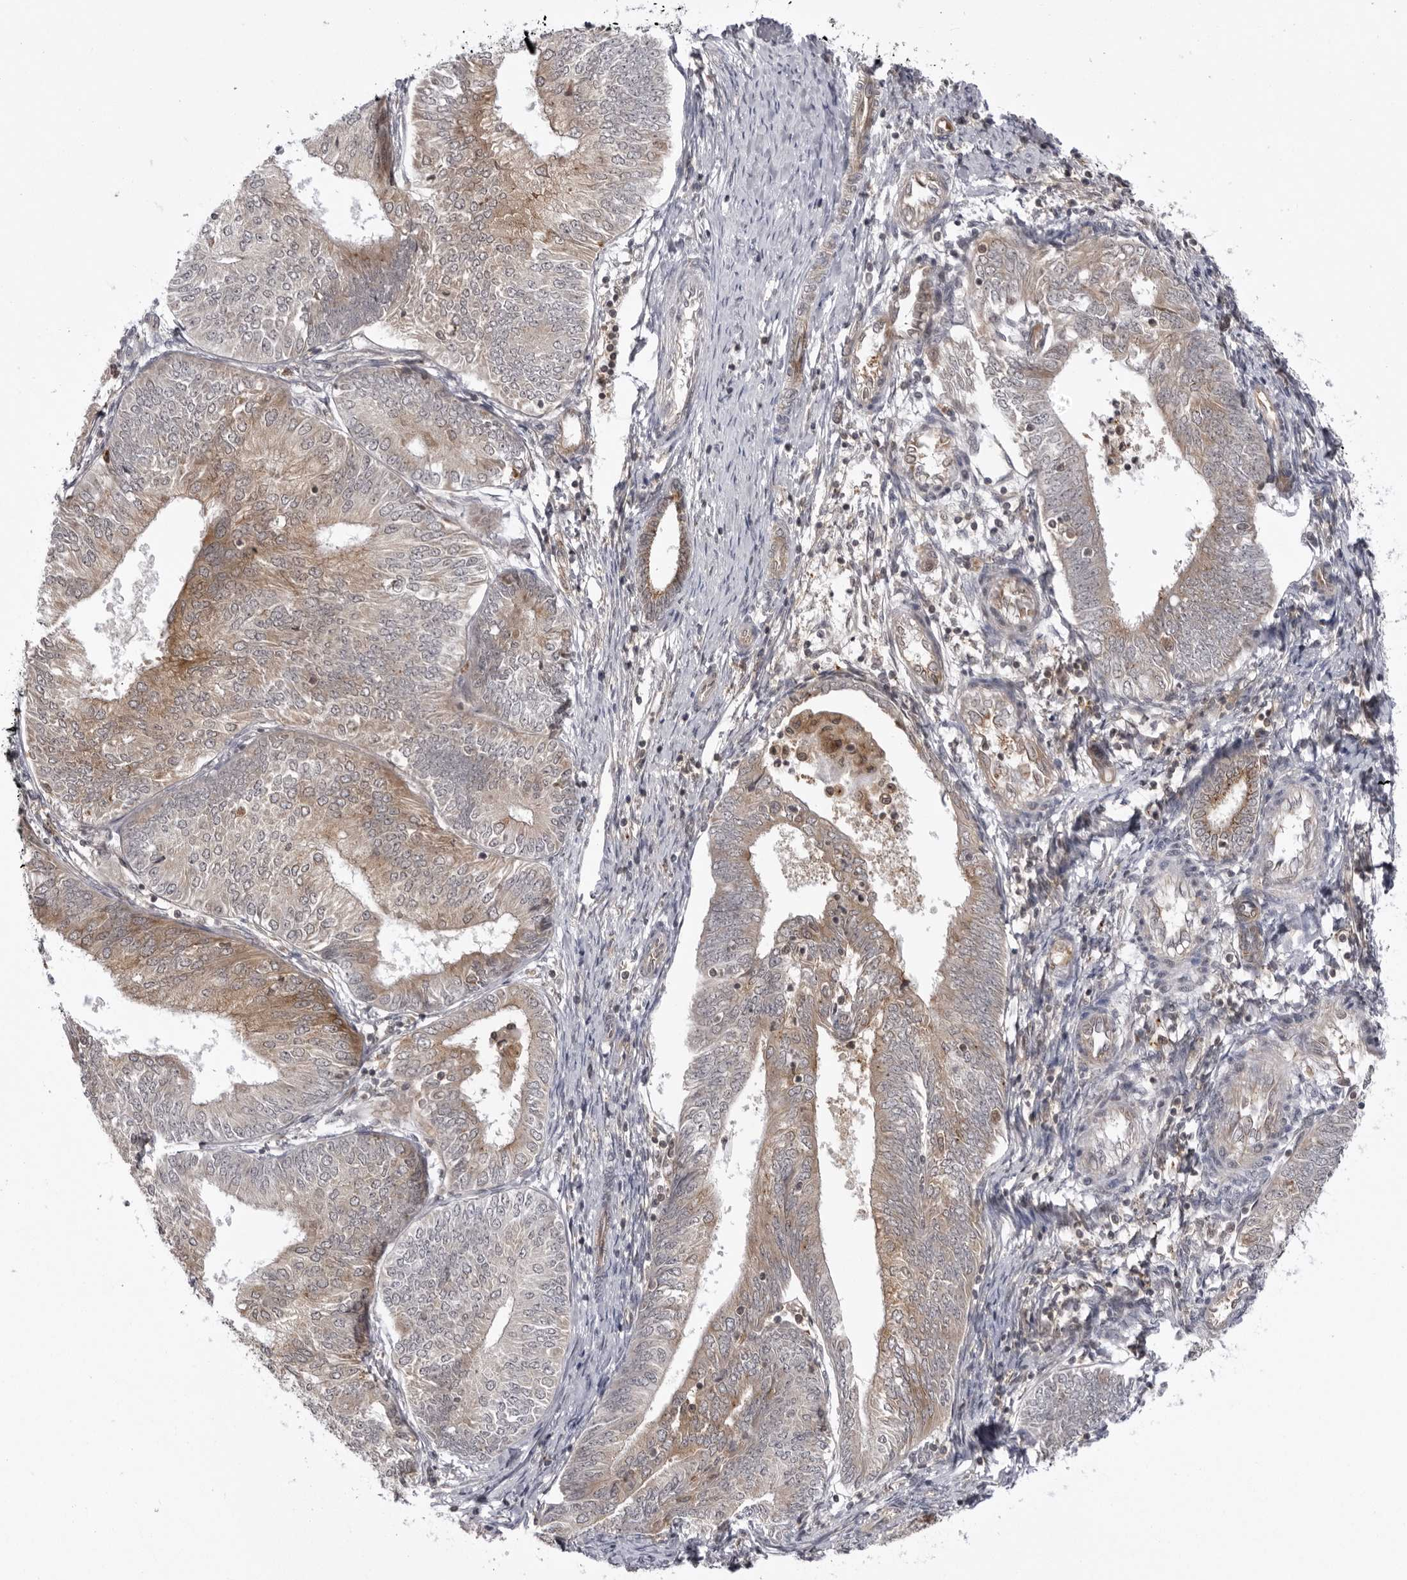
{"staining": {"intensity": "weak", "quantity": "<25%", "location": "cytoplasmic/membranous"}, "tissue": "endometrial cancer", "cell_type": "Tumor cells", "image_type": "cancer", "snomed": [{"axis": "morphology", "description": "Adenocarcinoma, NOS"}, {"axis": "topography", "description": "Endometrium"}], "caption": "There is no significant positivity in tumor cells of endometrial adenocarcinoma.", "gene": "USP43", "patient": {"sex": "female", "age": 58}}